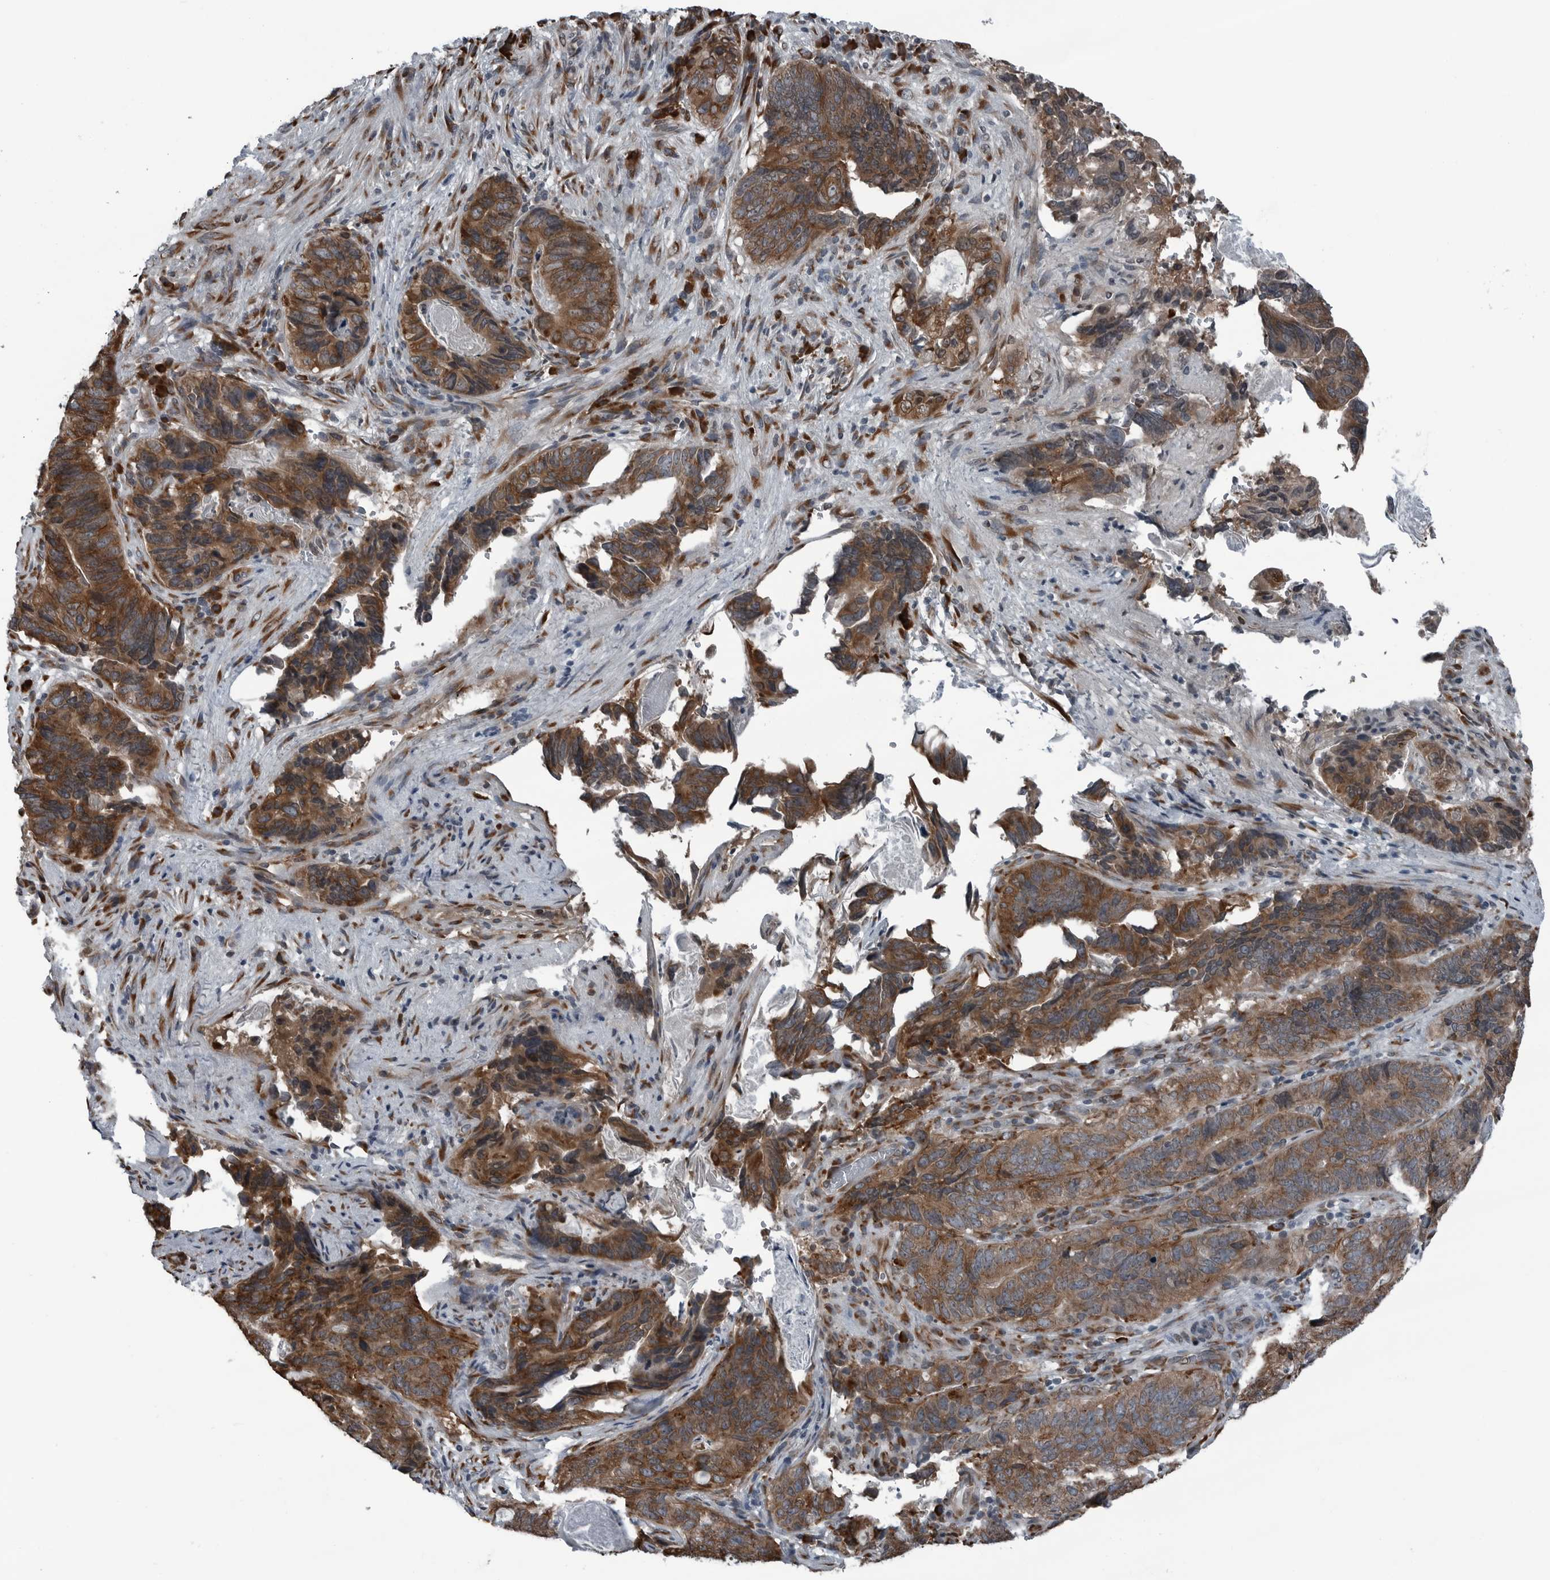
{"staining": {"intensity": "moderate", "quantity": ">75%", "location": "cytoplasmic/membranous"}, "tissue": "stomach cancer", "cell_type": "Tumor cells", "image_type": "cancer", "snomed": [{"axis": "morphology", "description": "Normal tissue, NOS"}, {"axis": "morphology", "description": "Adenocarcinoma, NOS"}, {"axis": "topography", "description": "Stomach"}], "caption": "Moderate cytoplasmic/membranous protein expression is appreciated in about >75% of tumor cells in stomach cancer (adenocarcinoma).", "gene": "CEP85", "patient": {"sex": "female", "age": 89}}